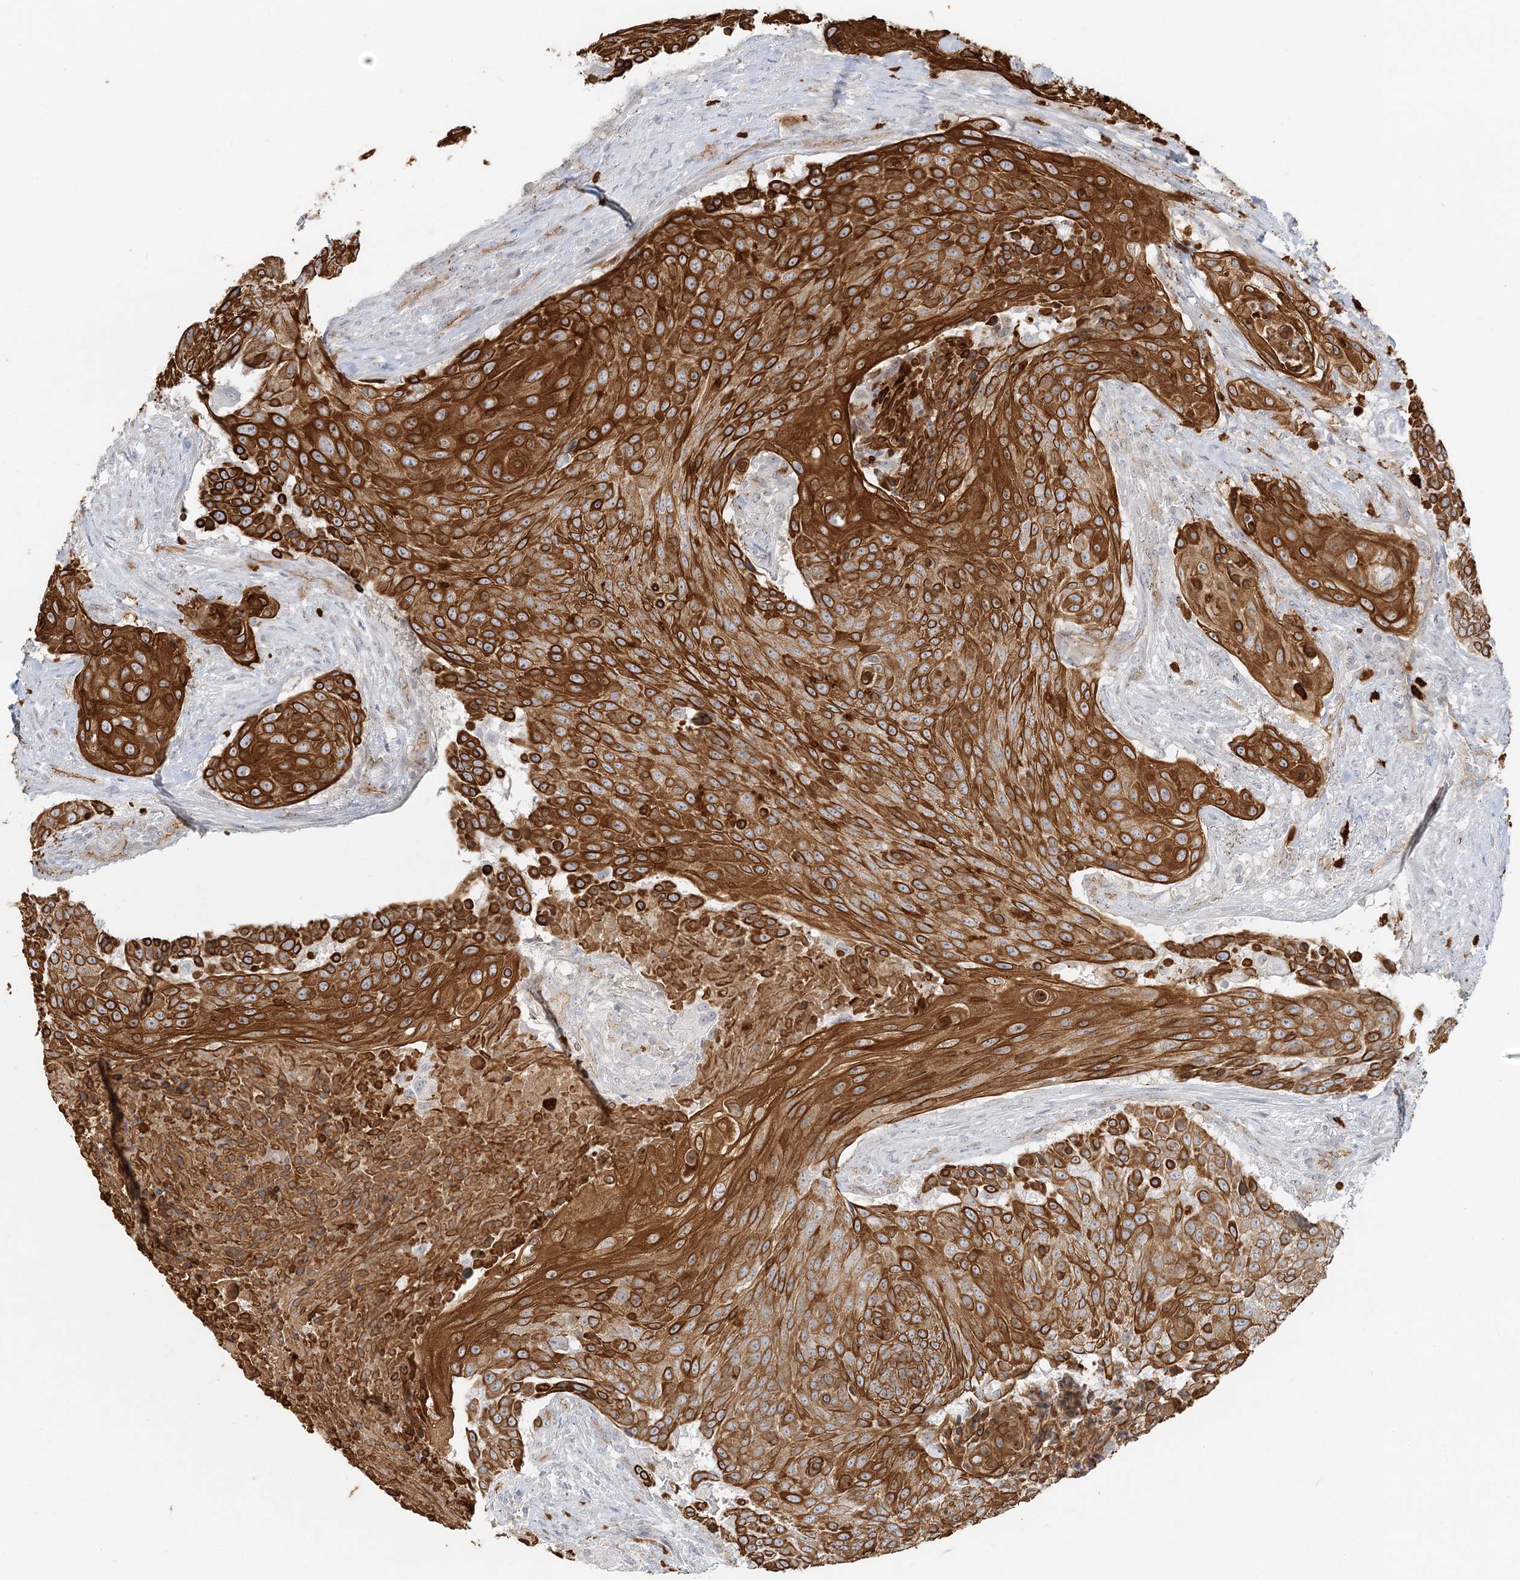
{"staining": {"intensity": "strong", "quantity": ">75%", "location": "cytoplasmic/membranous"}, "tissue": "urothelial cancer", "cell_type": "Tumor cells", "image_type": "cancer", "snomed": [{"axis": "morphology", "description": "Urothelial carcinoma, High grade"}, {"axis": "topography", "description": "Urinary bladder"}], "caption": "A brown stain shows strong cytoplasmic/membranous expression of a protein in human urothelial carcinoma (high-grade) tumor cells. The protein of interest is stained brown, and the nuclei are stained in blue (DAB (3,3'-diaminobenzidine) IHC with brightfield microscopy, high magnification).", "gene": "DNAH1", "patient": {"sex": "female", "age": 63}}